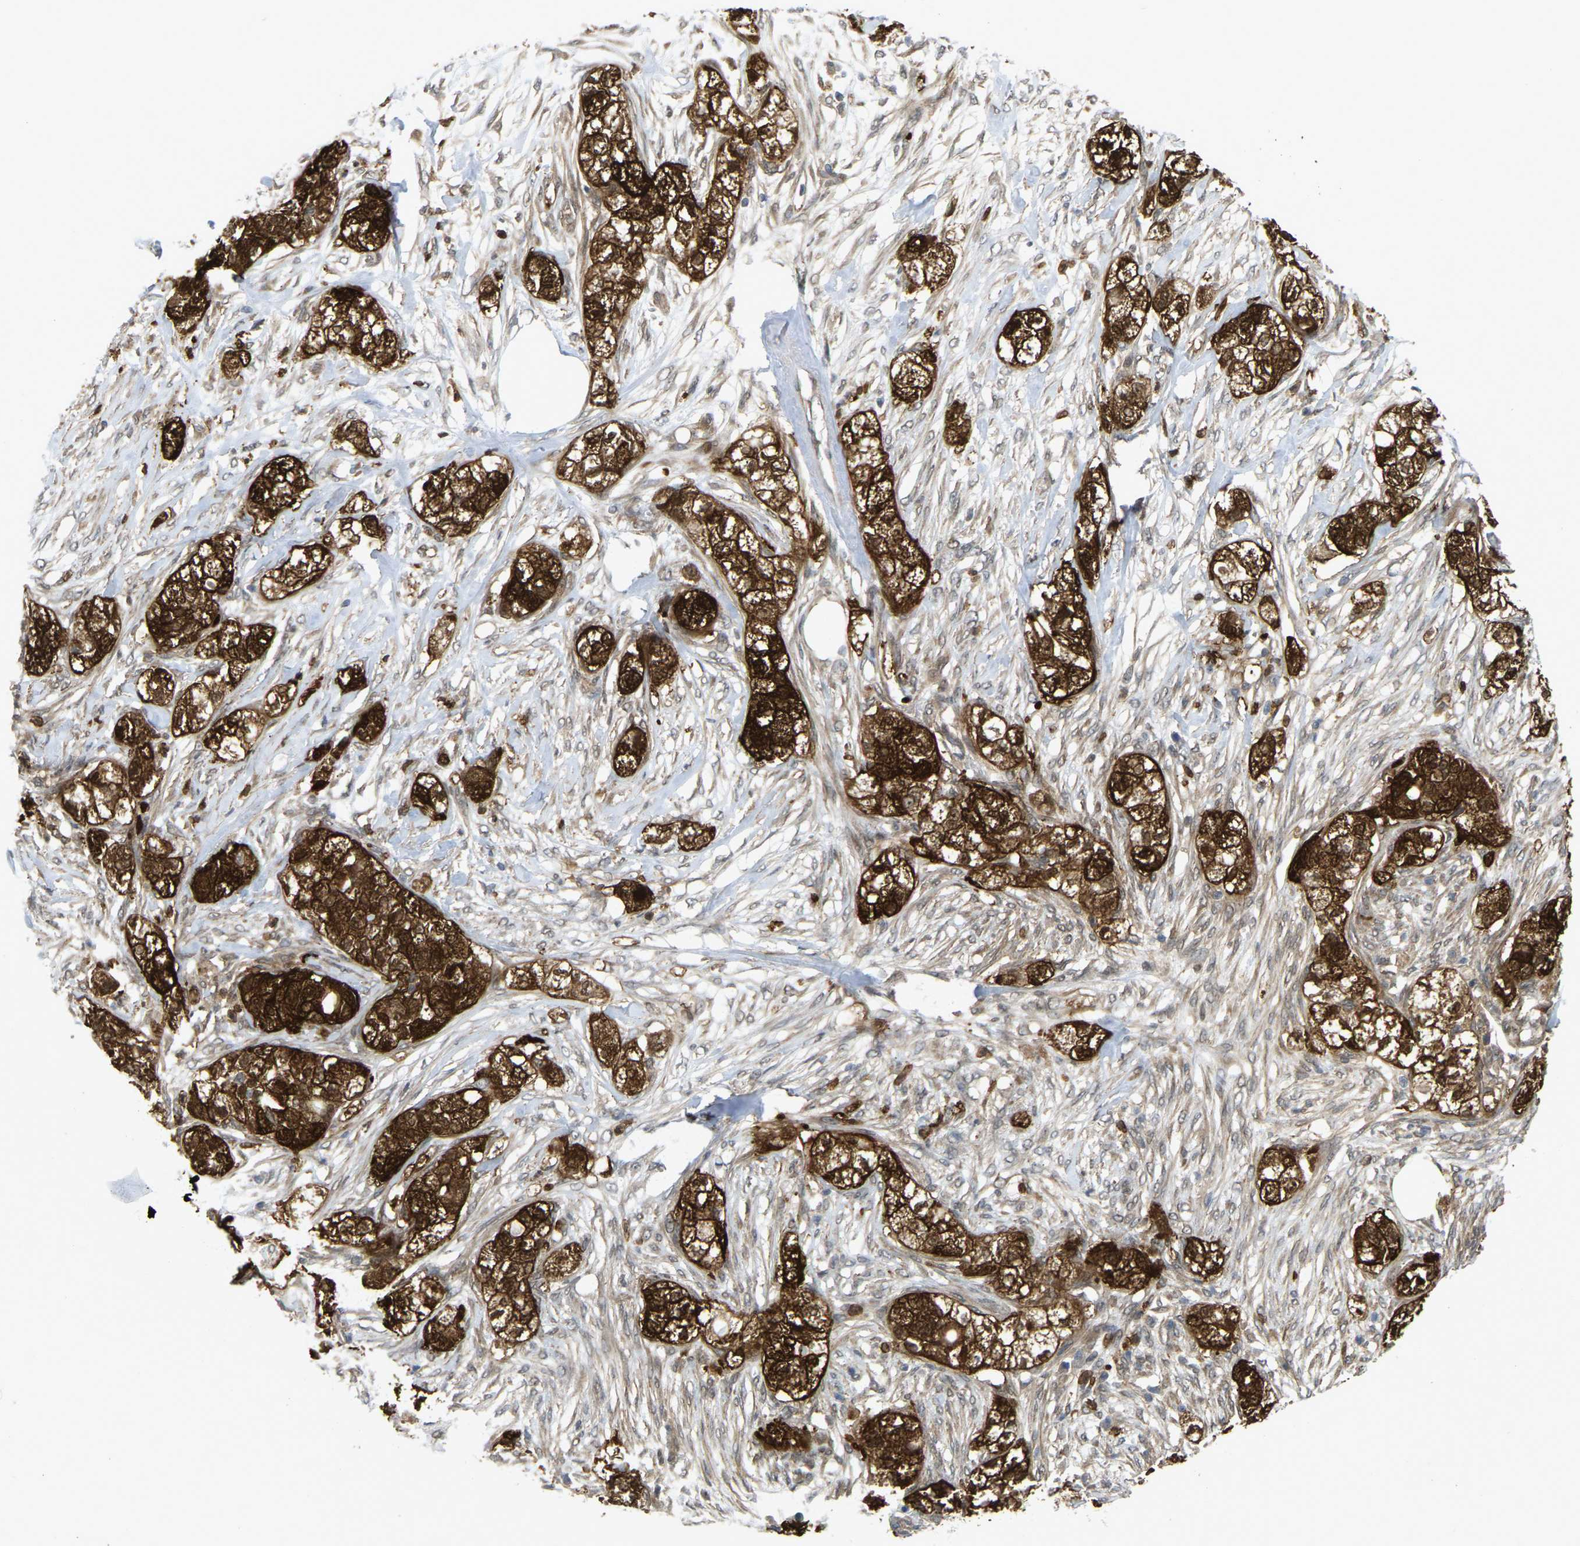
{"staining": {"intensity": "strong", "quantity": ">75%", "location": "cytoplasmic/membranous,nuclear"}, "tissue": "pancreatic cancer", "cell_type": "Tumor cells", "image_type": "cancer", "snomed": [{"axis": "morphology", "description": "Adenocarcinoma, NOS"}, {"axis": "topography", "description": "Pancreas"}], "caption": "Human pancreatic cancer stained with a brown dye exhibits strong cytoplasmic/membranous and nuclear positive expression in approximately >75% of tumor cells.", "gene": "SERPINB5", "patient": {"sex": "female", "age": 78}}